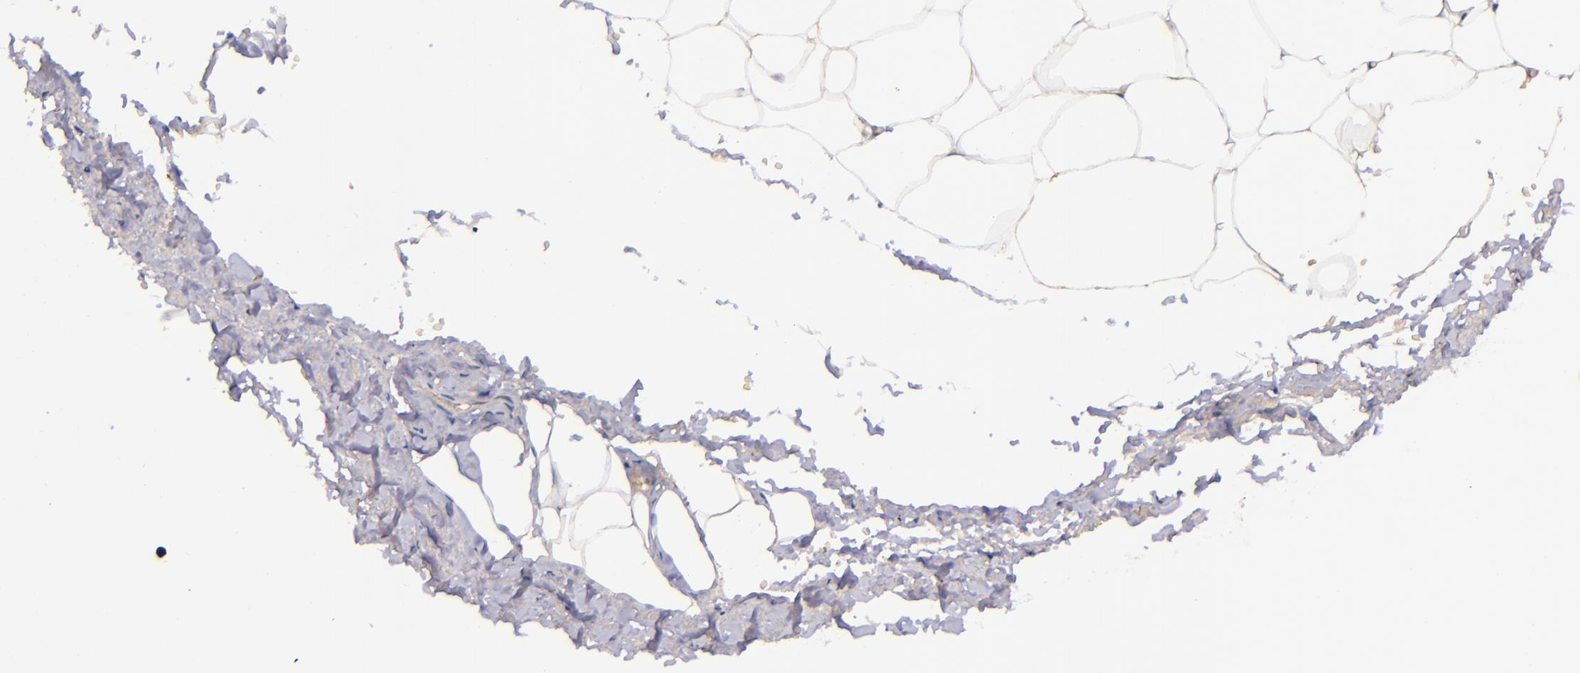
{"staining": {"intensity": "negative", "quantity": "none", "location": "none"}, "tissue": "adipose tissue", "cell_type": "Adipocytes", "image_type": "normal", "snomed": [{"axis": "morphology", "description": "Normal tissue, NOS"}, {"axis": "topography", "description": "Soft tissue"}, {"axis": "topography", "description": "Peripheral nerve tissue"}], "caption": "Image shows no protein staining in adipocytes of normal adipose tissue. The staining is performed using DAB (3,3'-diaminobenzidine) brown chromogen with nuclei counter-stained in using hematoxylin.", "gene": "SHC1", "patient": {"sex": "female", "age": 68}}